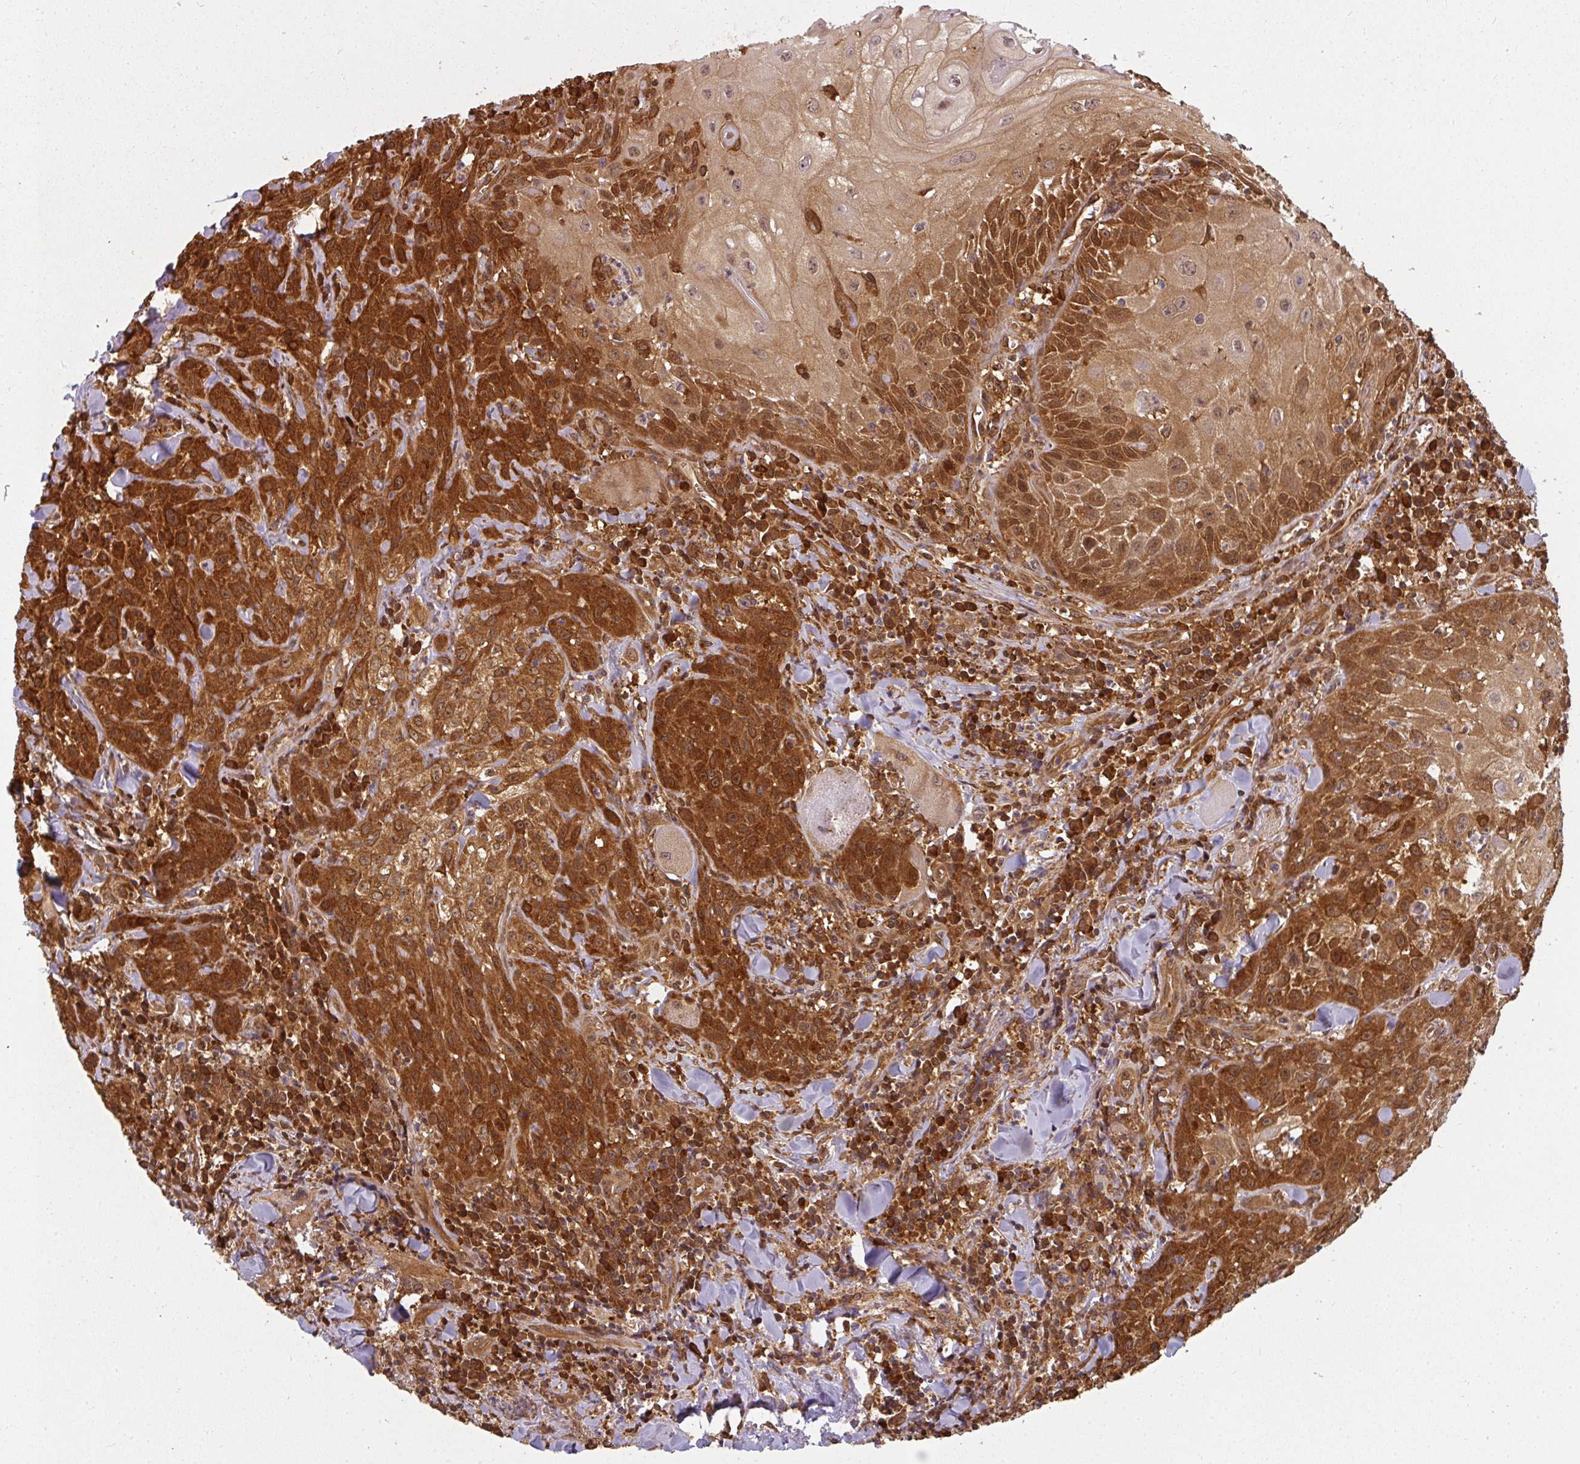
{"staining": {"intensity": "strong", "quantity": "25%-75%", "location": "cytoplasmic/membranous,nuclear"}, "tissue": "head and neck cancer", "cell_type": "Tumor cells", "image_type": "cancer", "snomed": [{"axis": "morphology", "description": "Normal tissue, NOS"}, {"axis": "morphology", "description": "Squamous cell carcinoma, NOS"}, {"axis": "topography", "description": "Oral tissue"}, {"axis": "topography", "description": "Head-Neck"}], "caption": "Squamous cell carcinoma (head and neck) stained with DAB immunohistochemistry (IHC) shows high levels of strong cytoplasmic/membranous and nuclear expression in approximately 25%-75% of tumor cells.", "gene": "PPP6R3", "patient": {"sex": "female", "age": 70}}